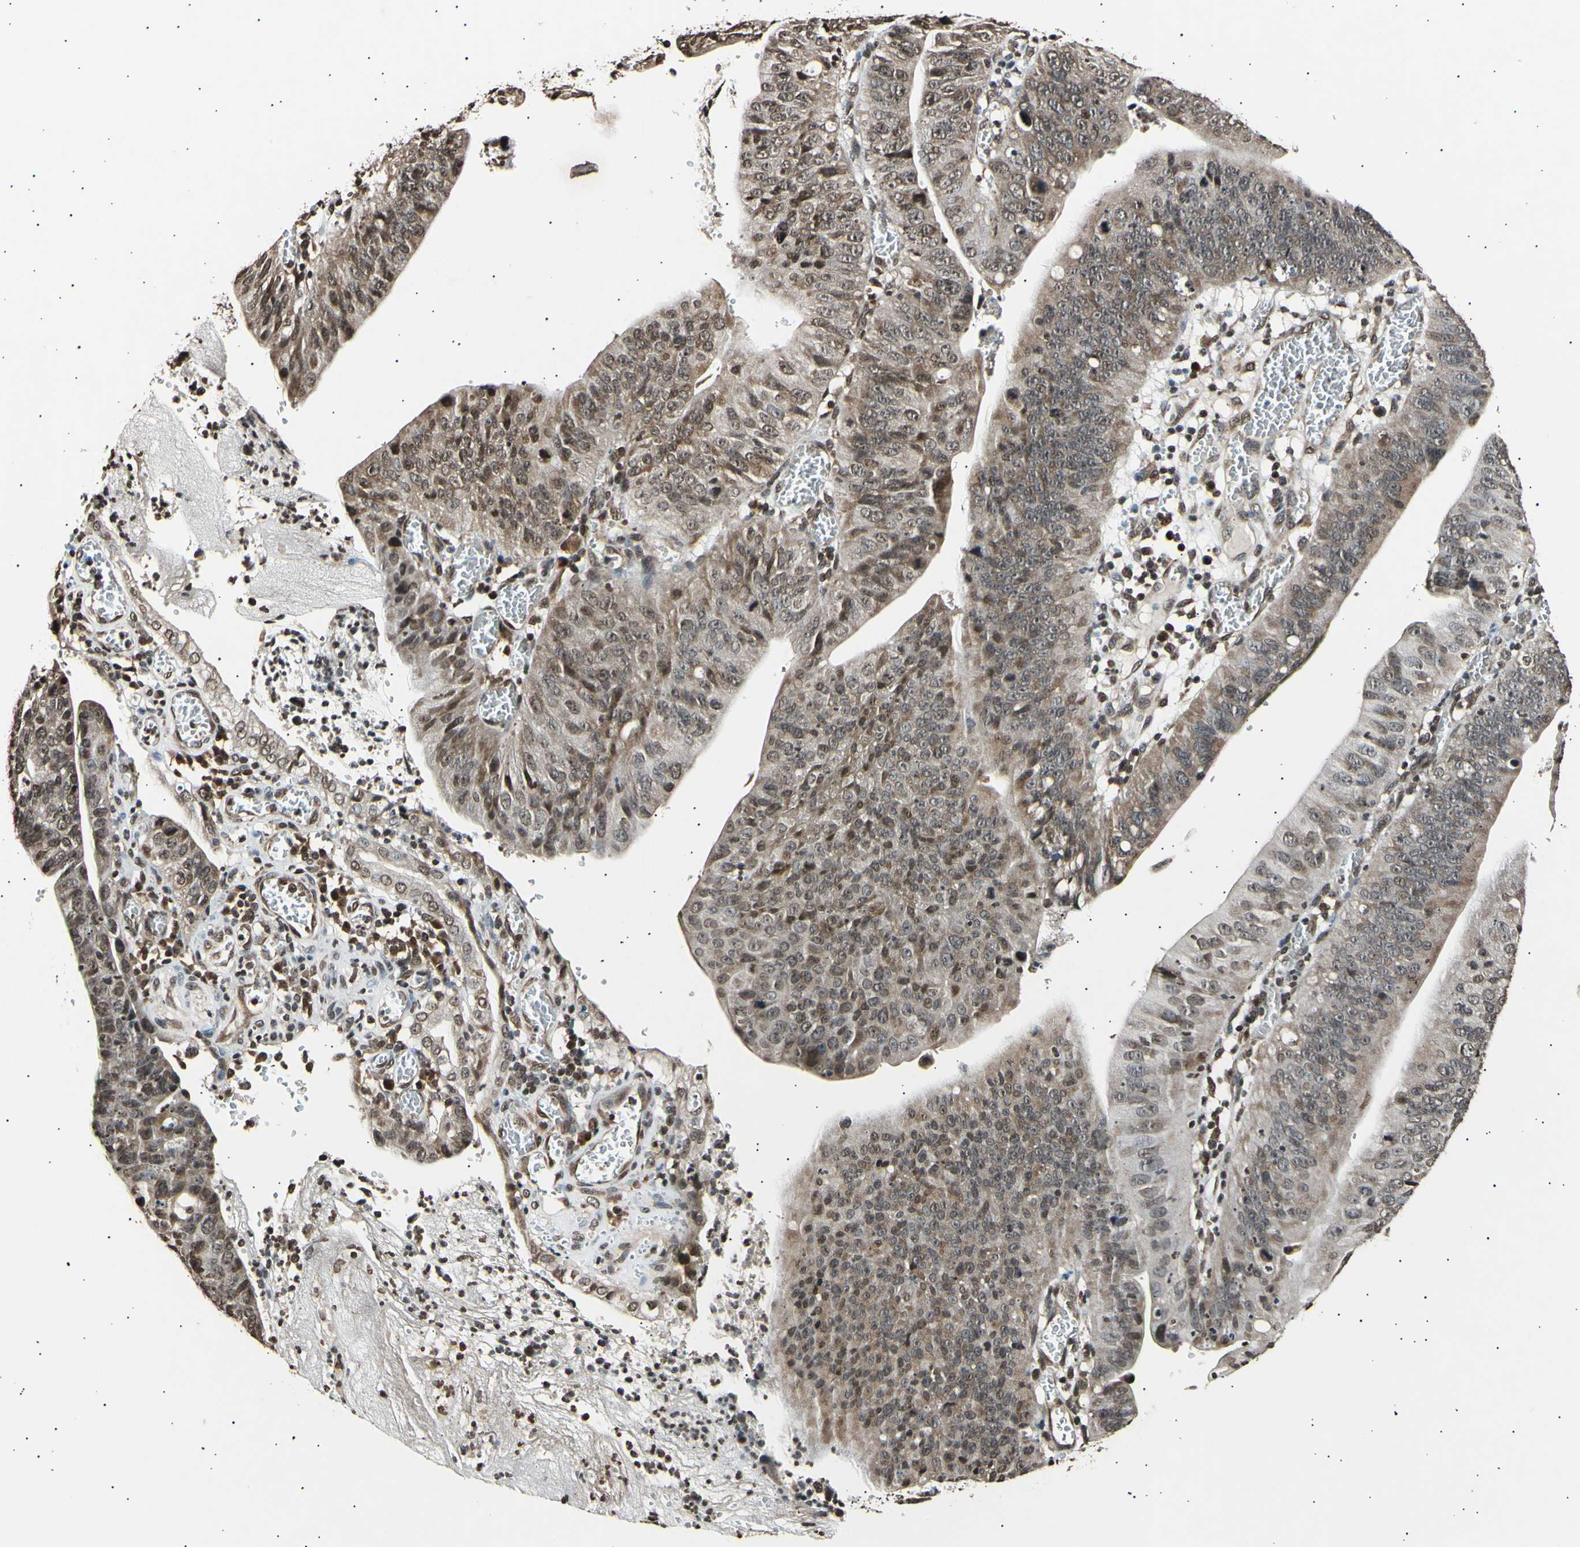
{"staining": {"intensity": "moderate", "quantity": "25%-75%", "location": "cytoplasmic/membranous,nuclear"}, "tissue": "stomach cancer", "cell_type": "Tumor cells", "image_type": "cancer", "snomed": [{"axis": "morphology", "description": "Adenocarcinoma, NOS"}, {"axis": "topography", "description": "Stomach"}], "caption": "Adenocarcinoma (stomach) stained with immunohistochemistry (IHC) shows moderate cytoplasmic/membranous and nuclear staining in about 25%-75% of tumor cells. The protein of interest is stained brown, and the nuclei are stained in blue (DAB (3,3'-diaminobenzidine) IHC with brightfield microscopy, high magnification).", "gene": "ANAPC7", "patient": {"sex": "male", "age": 59}}